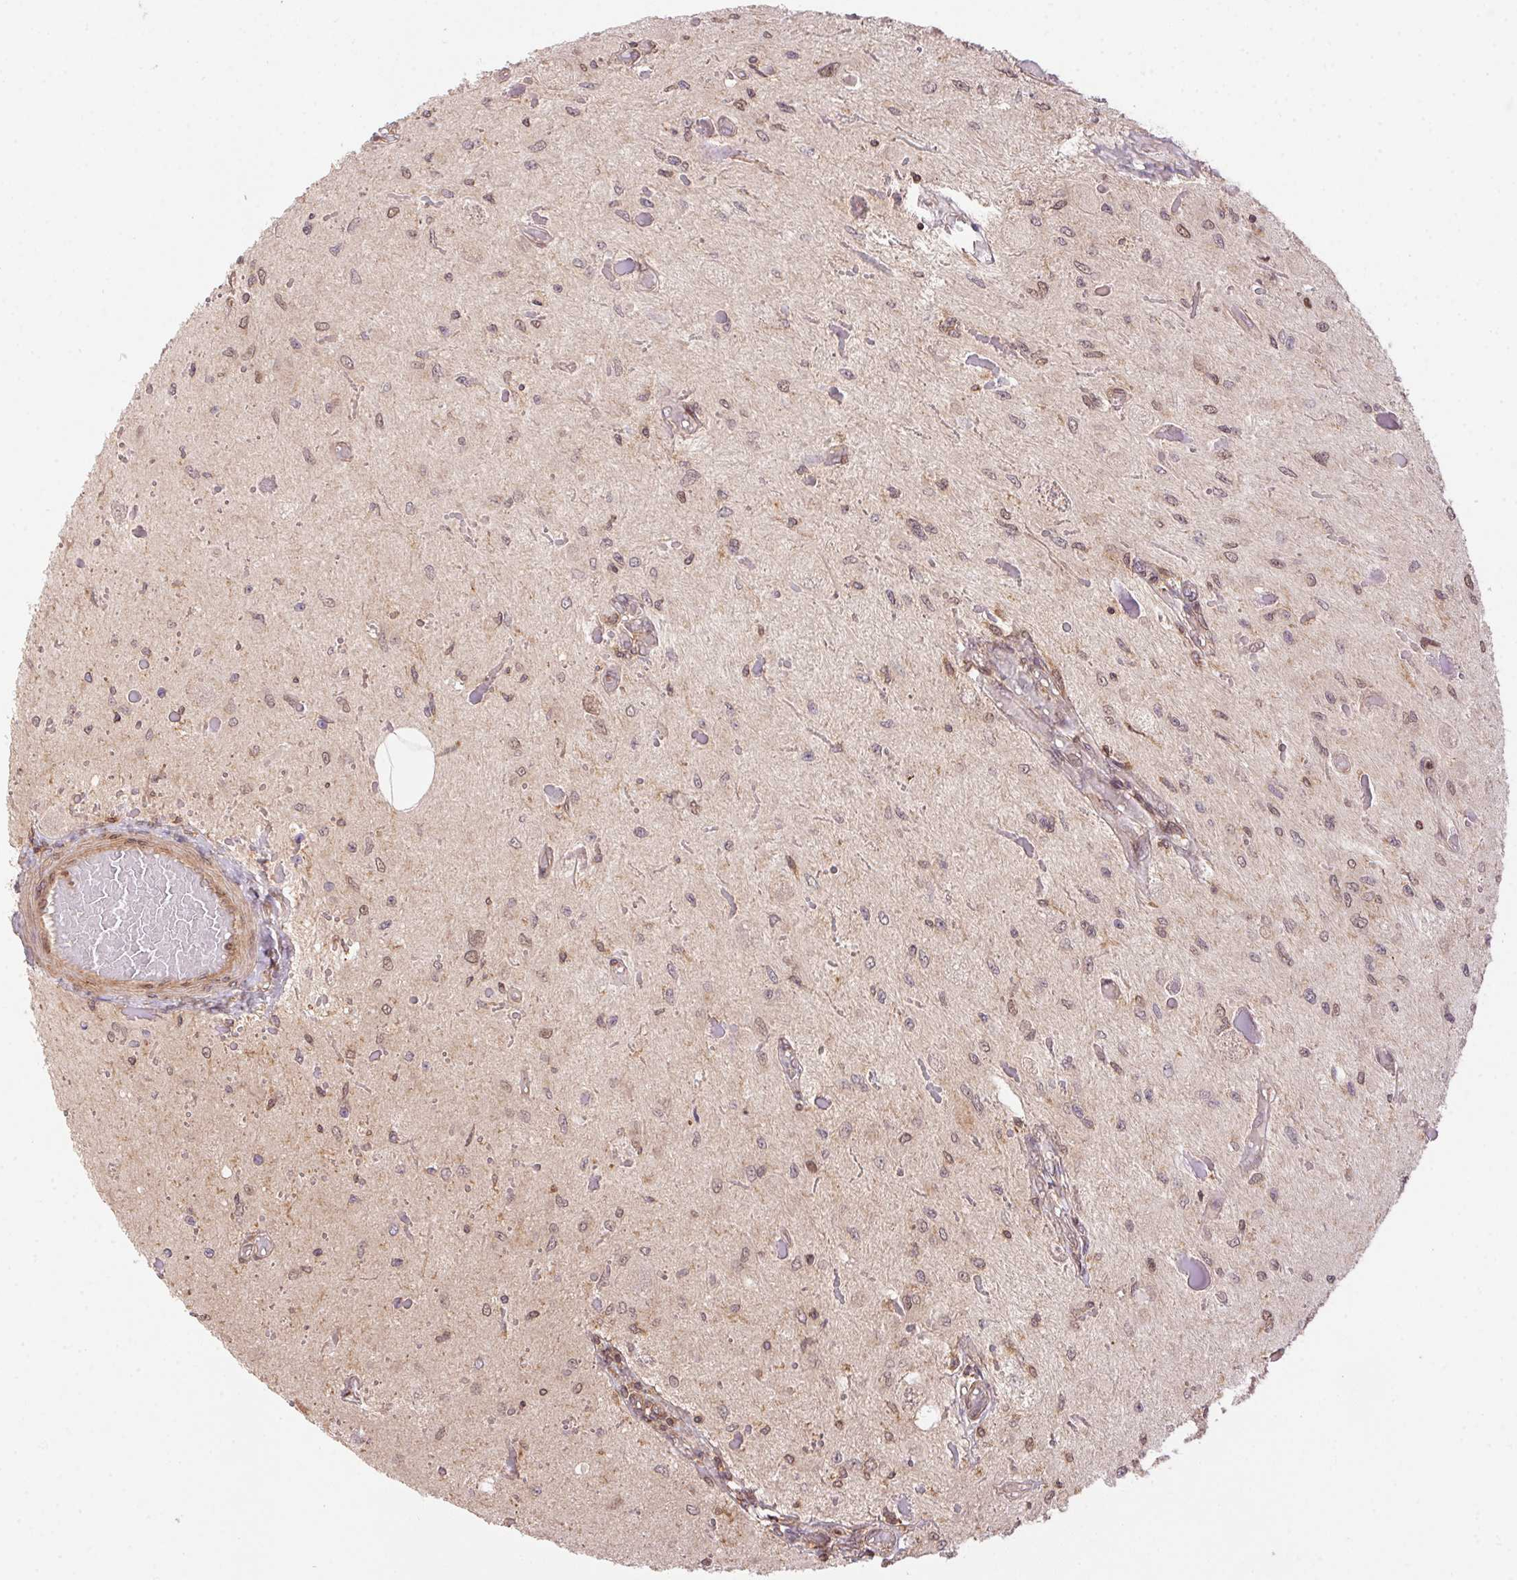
{"staining": {"intensity": "weak", "quantity": "<25%", "location": "nuclear"}, "tissue": "glioma", "cell_type": "Tumor cells", "image_type": "cancer", "snomed": [{"axis": "morphology", "description": "Glioma, malignant, Low grade"}, {"axis": "topography", "description": "Cerebellum"}], "caption": "Immunohistochemical staining of human malignant low-grade glioma reveals no significant staining in tumor cells. The staining was performed using DAB (3,3'-diaminobenzidine) to visualize the protein expression in brown, while the nuclei were stained in blue with hematoxylin (Magnification: 20x).", "gene": "MEX3D", "patient": {"sex": "female", "age": 14}}